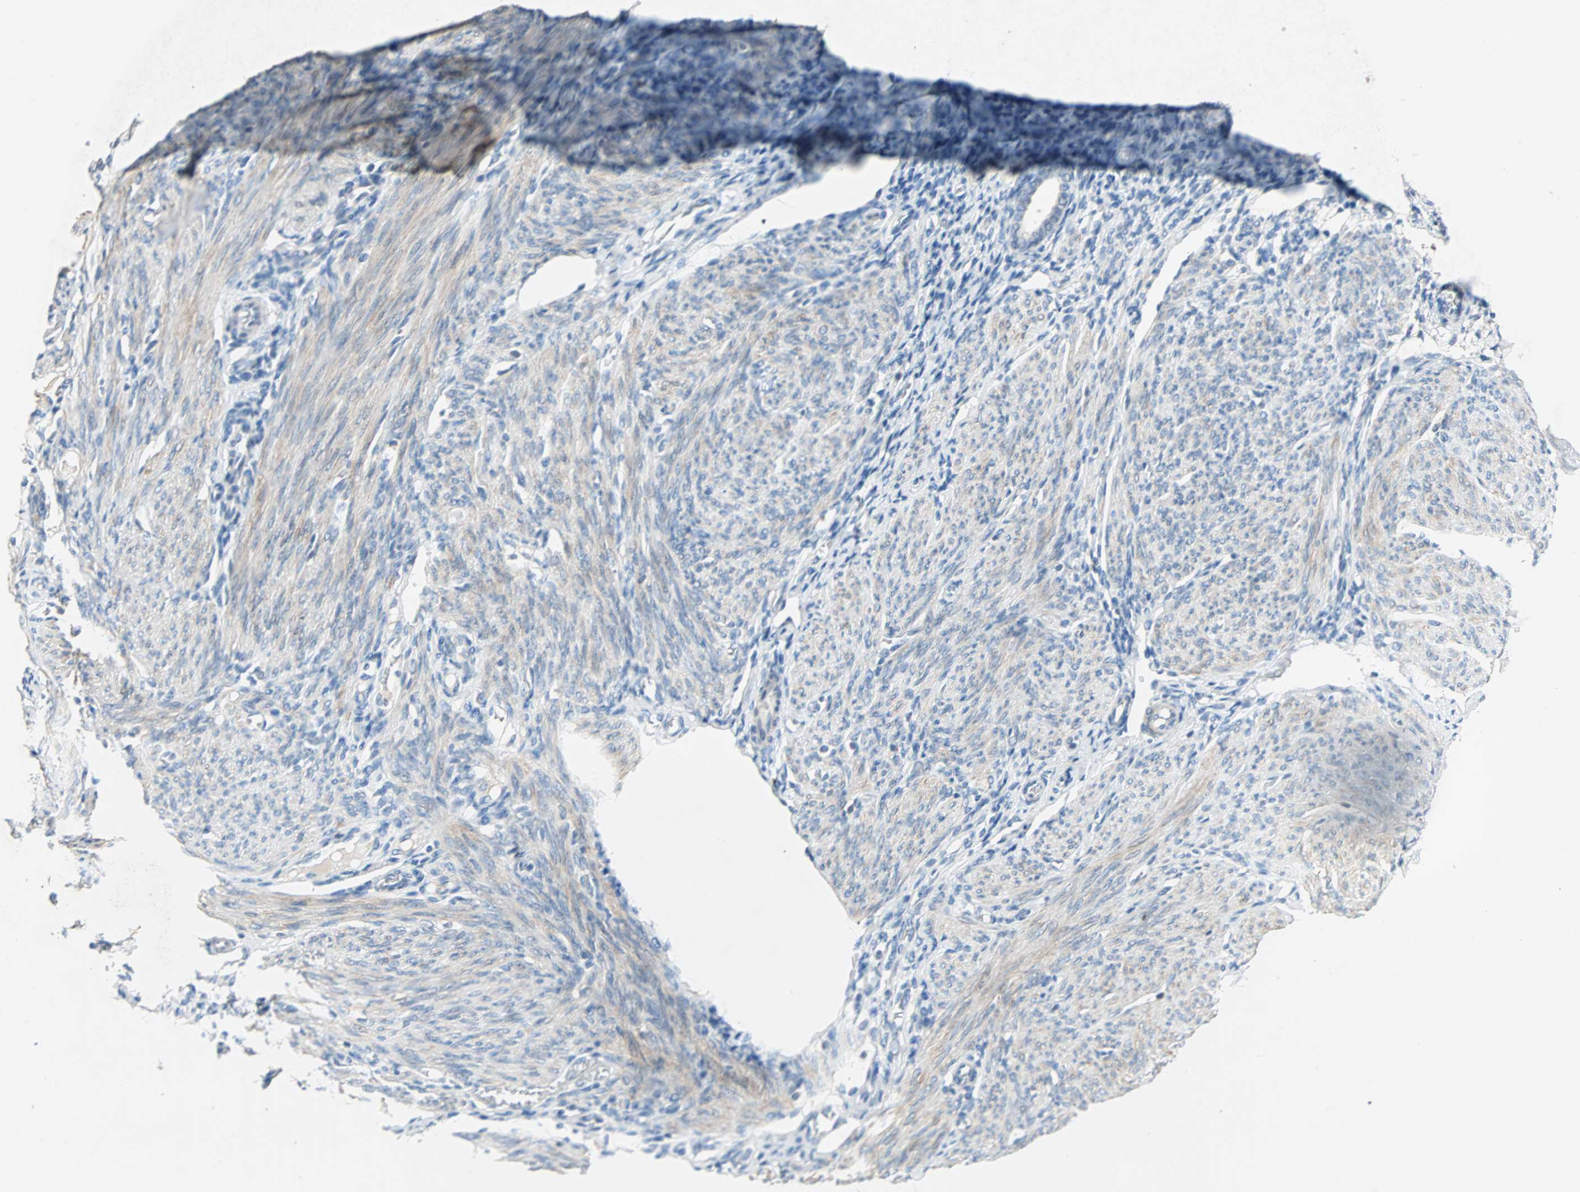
{"staining": {"intensity": "negative", "quantity": "none", "location": "none"}, "tissue": "endometrium", "cell_type": "Cells in endometrial stroma", "image_type": "normal", "snomed": [{"axis": "morphology", "description": "Normal tissue, NOS"}, {"axis": "topography", "description": "Endometrium"}], "caption": "This is a histopathology image of immunohistochemistry staining of benign endometrium, which shows no positivity in cells in endometrial stroma.", "gene": "ACVRL1", "patient": {"sex": "female", "age": 61}}